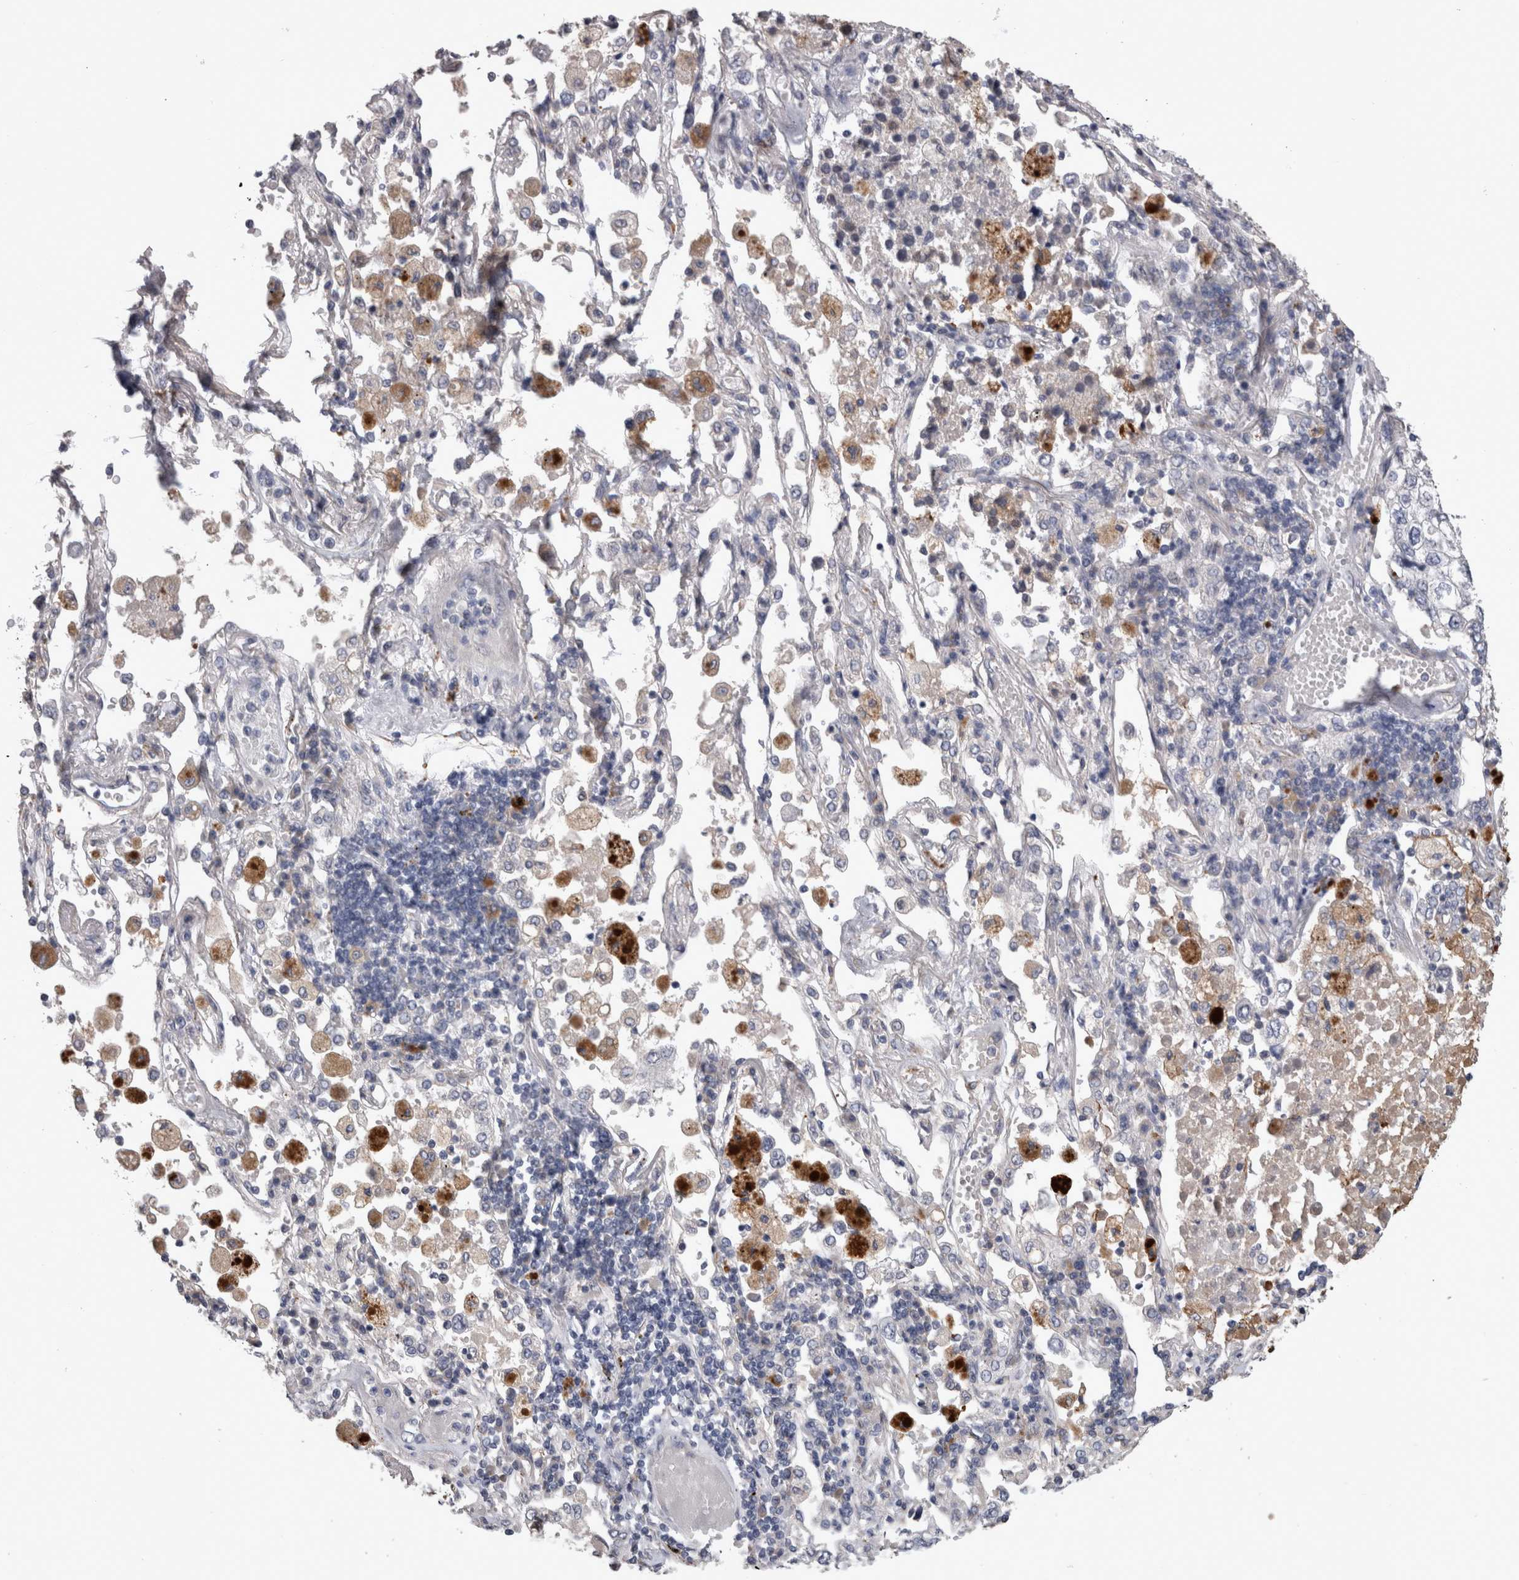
{"staining": {"intensity": "negative", "quantity": "none", "location": "none"}, "tissue": "lung cancer", "cell_type": "Tumor cells", "image_type": "cancer", "snomed": [{"axis": "morphology", "description": "Adenocarcinoma, NOS"}, {"axis": "topography", "description": "Lung"}], "caption": "High magnification brightfield microscopy of lung cancer stained with DAB (3,3'-diaminobenzidine) (brown) and counterstained with hematoxylin (blue): tumor cells show no significant expression.", "gene": "STC1", "patient": {"sex": "male", "age": 63}}